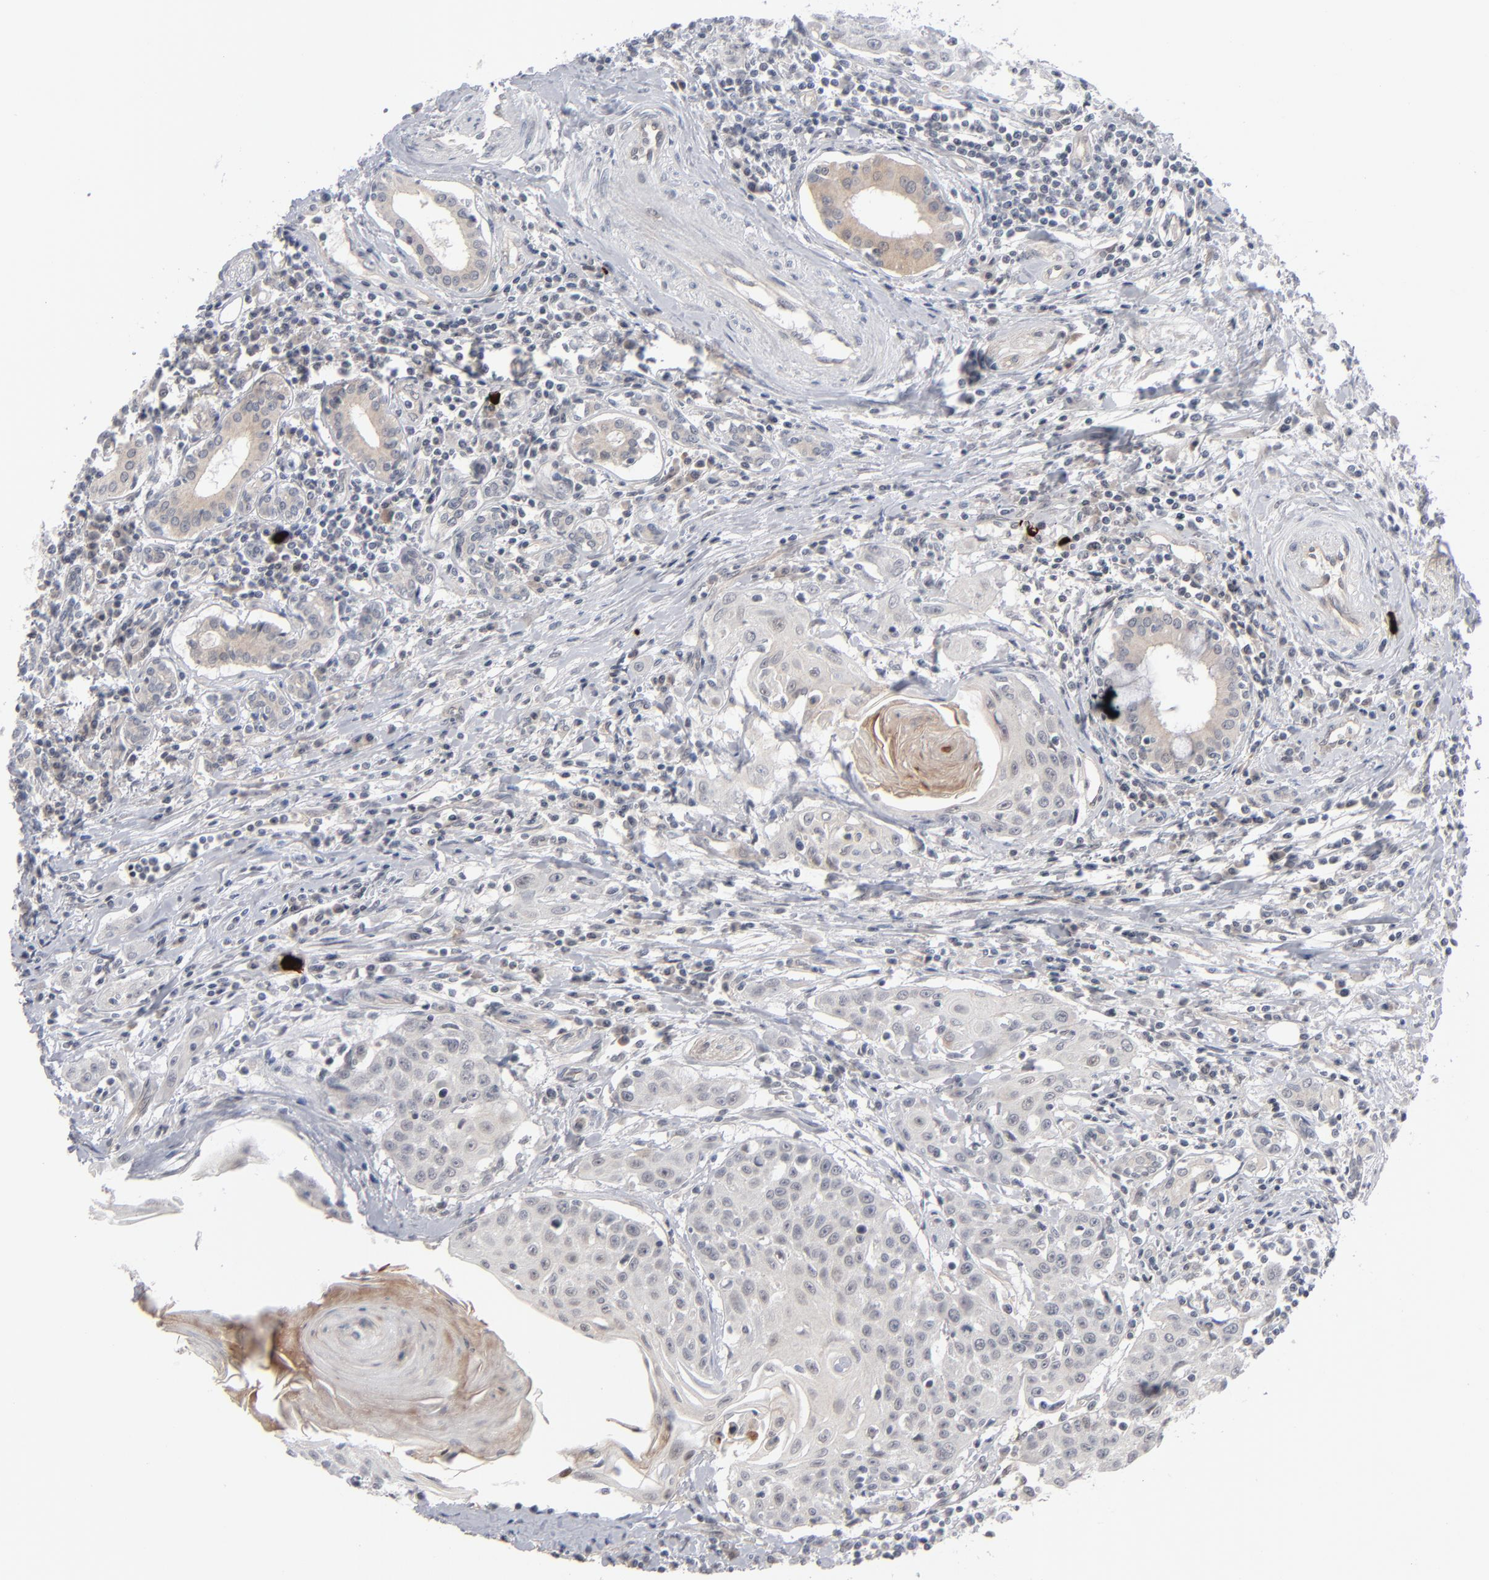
{"staining": {"intensity": "weak", "quantity": "<25%", "location": "cytoplasmic/membranous"}, "tissue": "head and neck cancer", "cell_type": "Tumor cells", "image_type": "cancer", "snomed": [{"axis": "morphology", "description": "Squamous cell carcinoma, NOS"}, {"axis": "morphology", "description": "Squamous cell carcinoma, metastatic, NOS"}, {"axis": "topography", "description": "Lymph node"}, {"axis": "topography", "description": "Salivary gland"}, {"axis": "topography", "description": "Head-Neck"}], "caption": "This is an IHC photomicrograph of human head and neck metastatic squamous cell carcinoma. There is no staining in tumor cells.", "gene": "POF1B", "patient": {"sex": "female", "age": 74}}